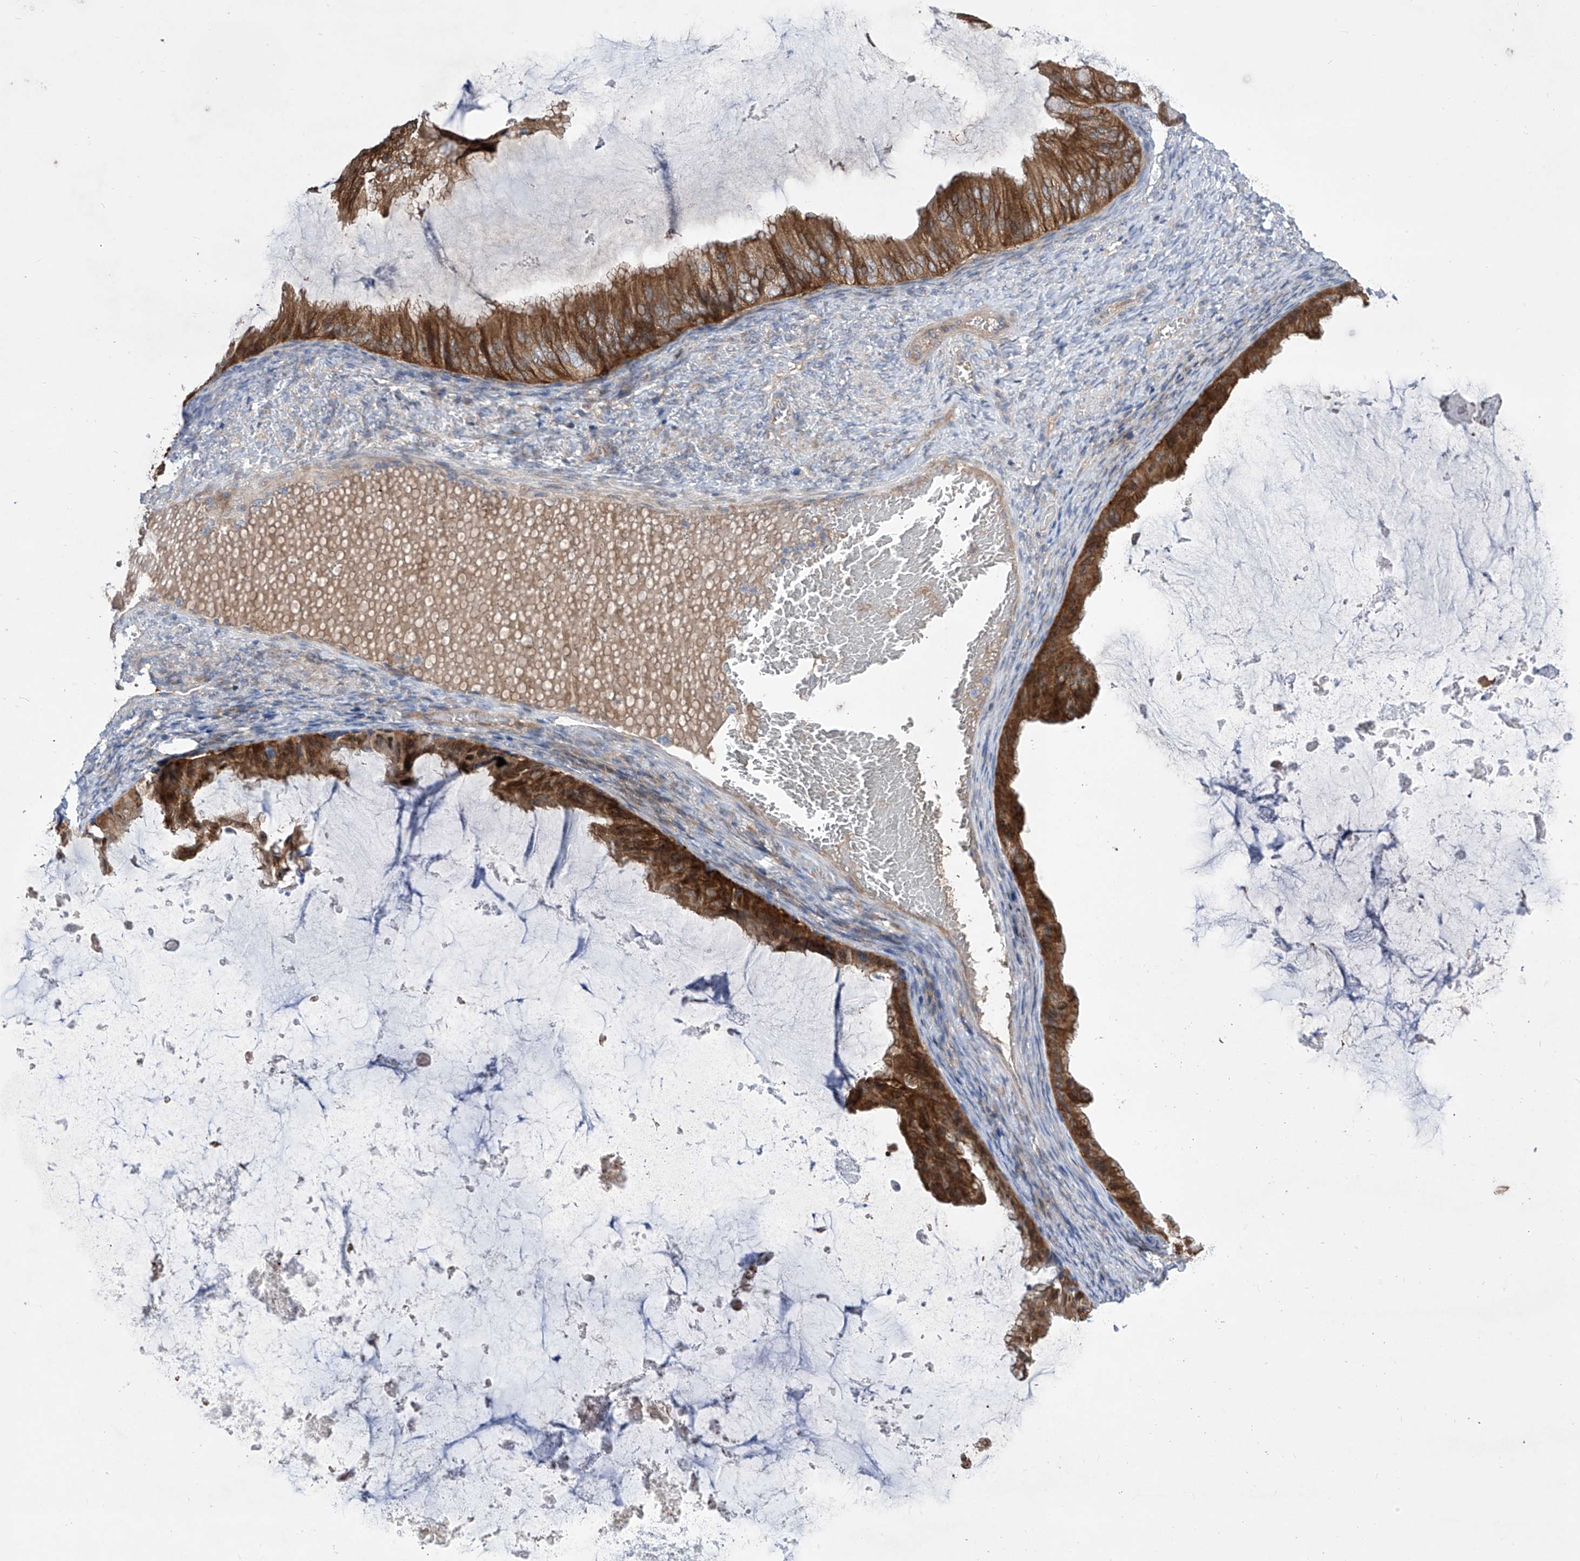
{"staining": {"intensity": "strong", "quantity": ">75%", "location": "cytoplasmic/membranous"}, "tissue": "ovarian cancer", "cell_type": "Tumor cells", "image_type": "cancer", "snomed": [{"axis": "morphology", "description": "Cystadenocarcinoma, mucinous, NOS"}, {"axis": "topography", "description": "Ovary"}], "caption": "Protein analysis of mucinous cystadenocarcinoma (ovarian) tissue shows strong cytoplasmic/membranous staining in about >75% of tumor cells.", "gene": "SRBD1", "patient": {"sex": "female", "age": 61}}